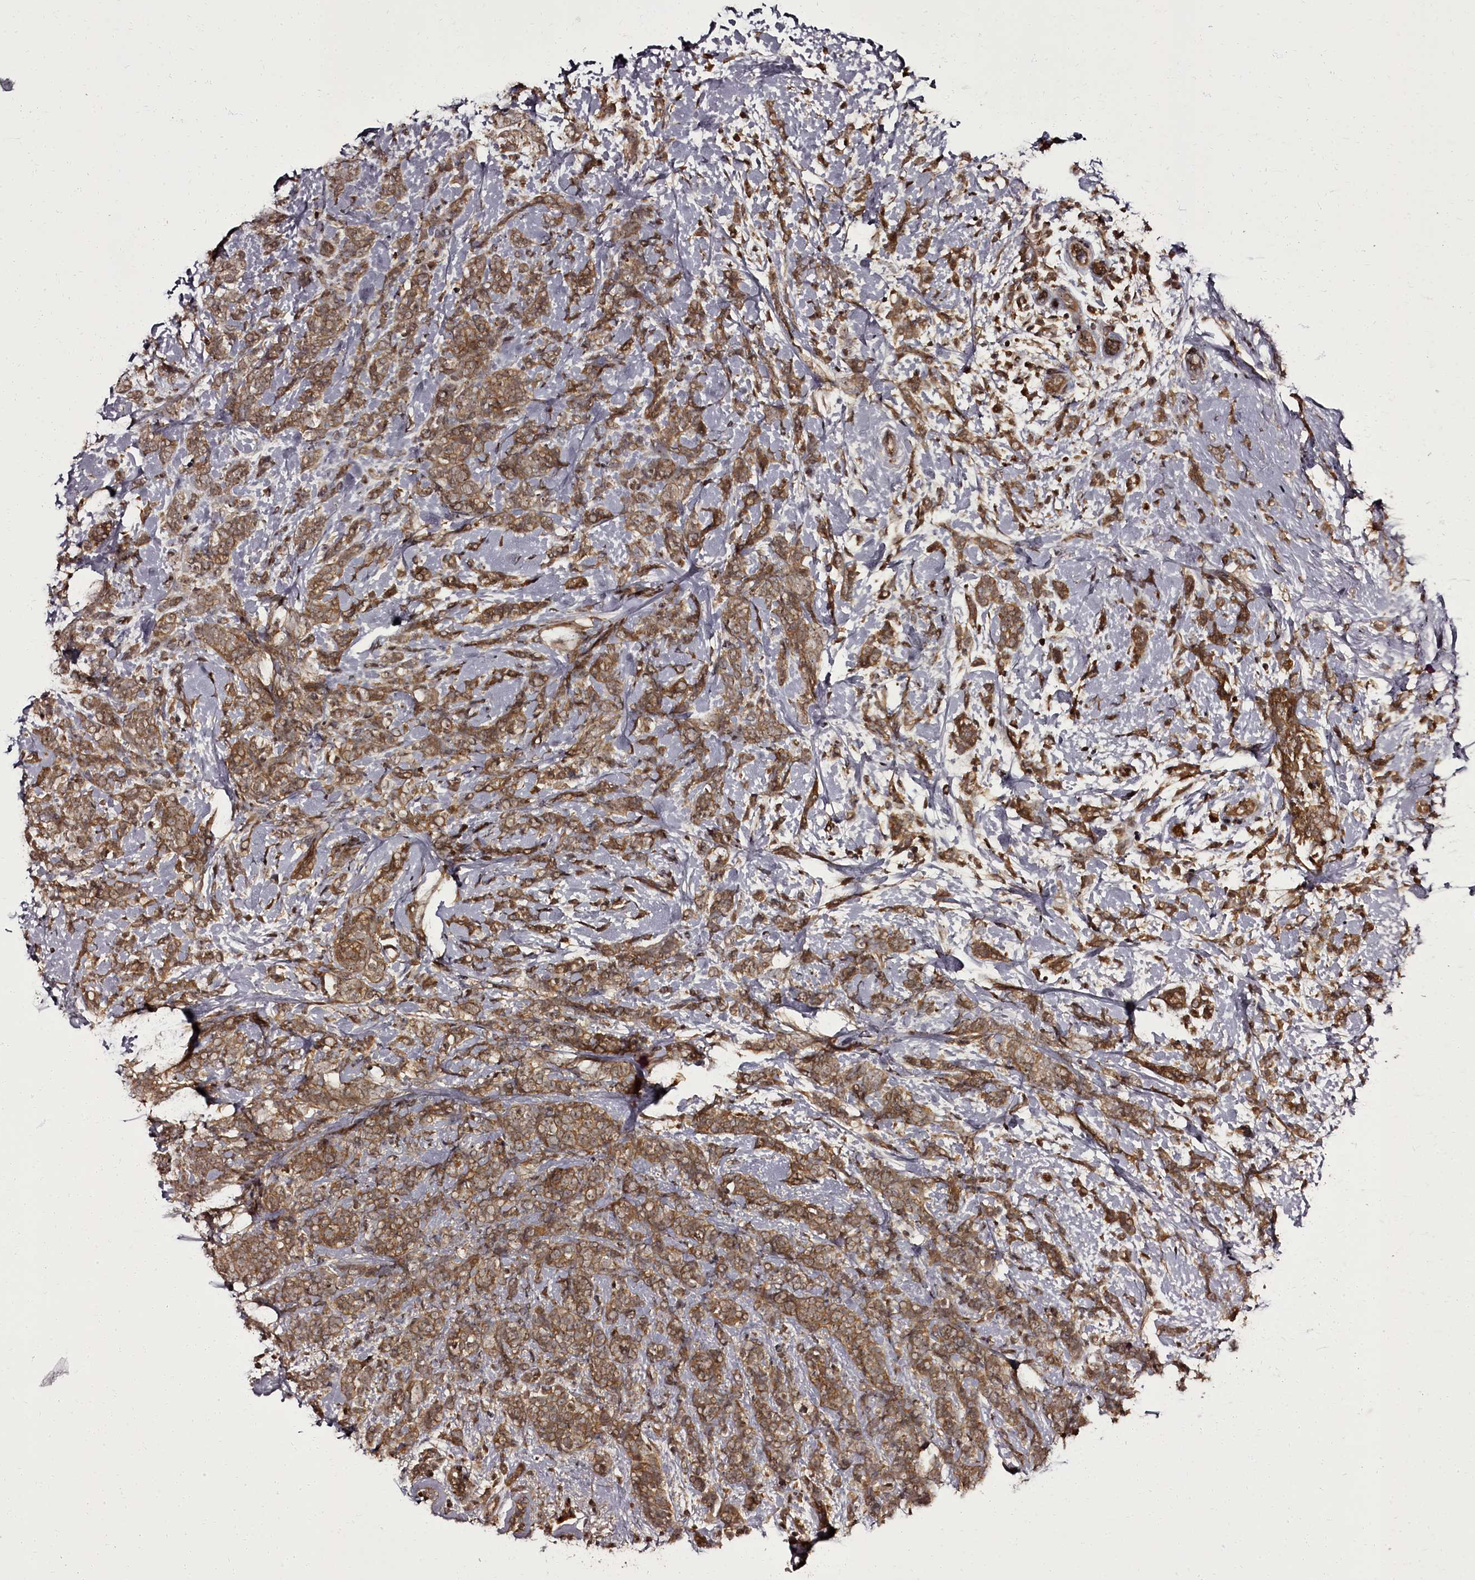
{"staining": {"intensity": "moderate", "quantity": ">75%", "location": "cytoplasmic/membranous"}, "tissue": "breast cancer", "cell_type": "Tumor cells", "image_type": "cancer", "snomed": [{"axis": "morphology", "description": "Lobular carcinoma"}, {"axis": "topography", "description": "Breast"}], "caption": "A photomicrograph of breast lobular carcinoma stained for a protein demonstrates moderate cytoplasmic/membranous brown staining in tumor cells.", "gene": "PCBP2", "patient": {"sex": "female", "age": 58}}